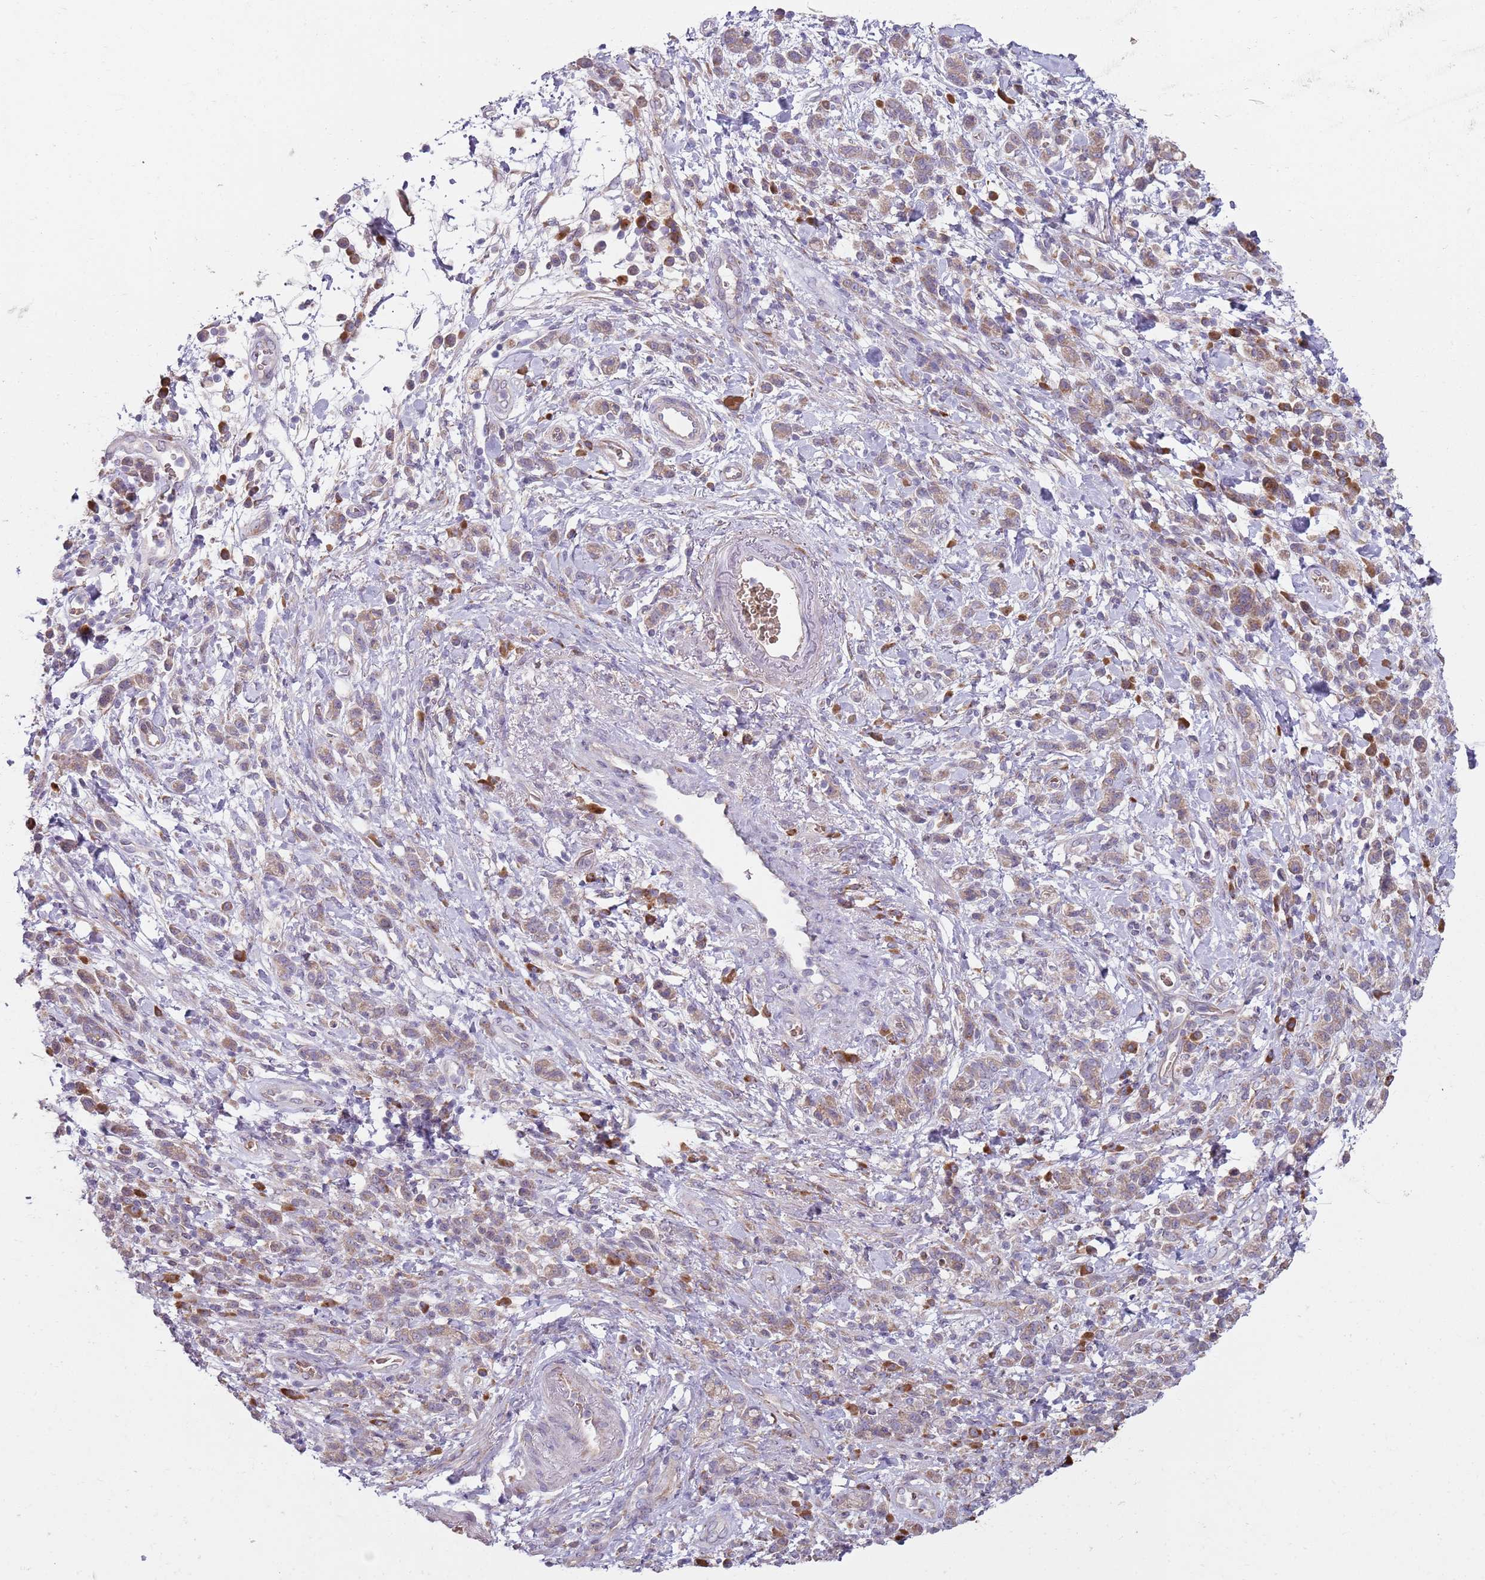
{"staining": {"intensity": "weak", "quantity": ">75%", "location": "cytoplasmic/membranous"}, "tissue": "stomach cancer", "cell_type": "Tumor cells", "image_type": "cancer", "snomed": [{"axis": "morphology", "description": "Adenocarcinoma, NOS"}, {"axis": "topography", "description": "Stomach"}], "caption": "This micrograph reveals IHC staining of adenocarcinoma (stomach), with low weak cytoplasmic/membranous staining in about >75% of tumor cells.", "gene": "SPATA2", "patient": {"sex": "male", "age": 77}}